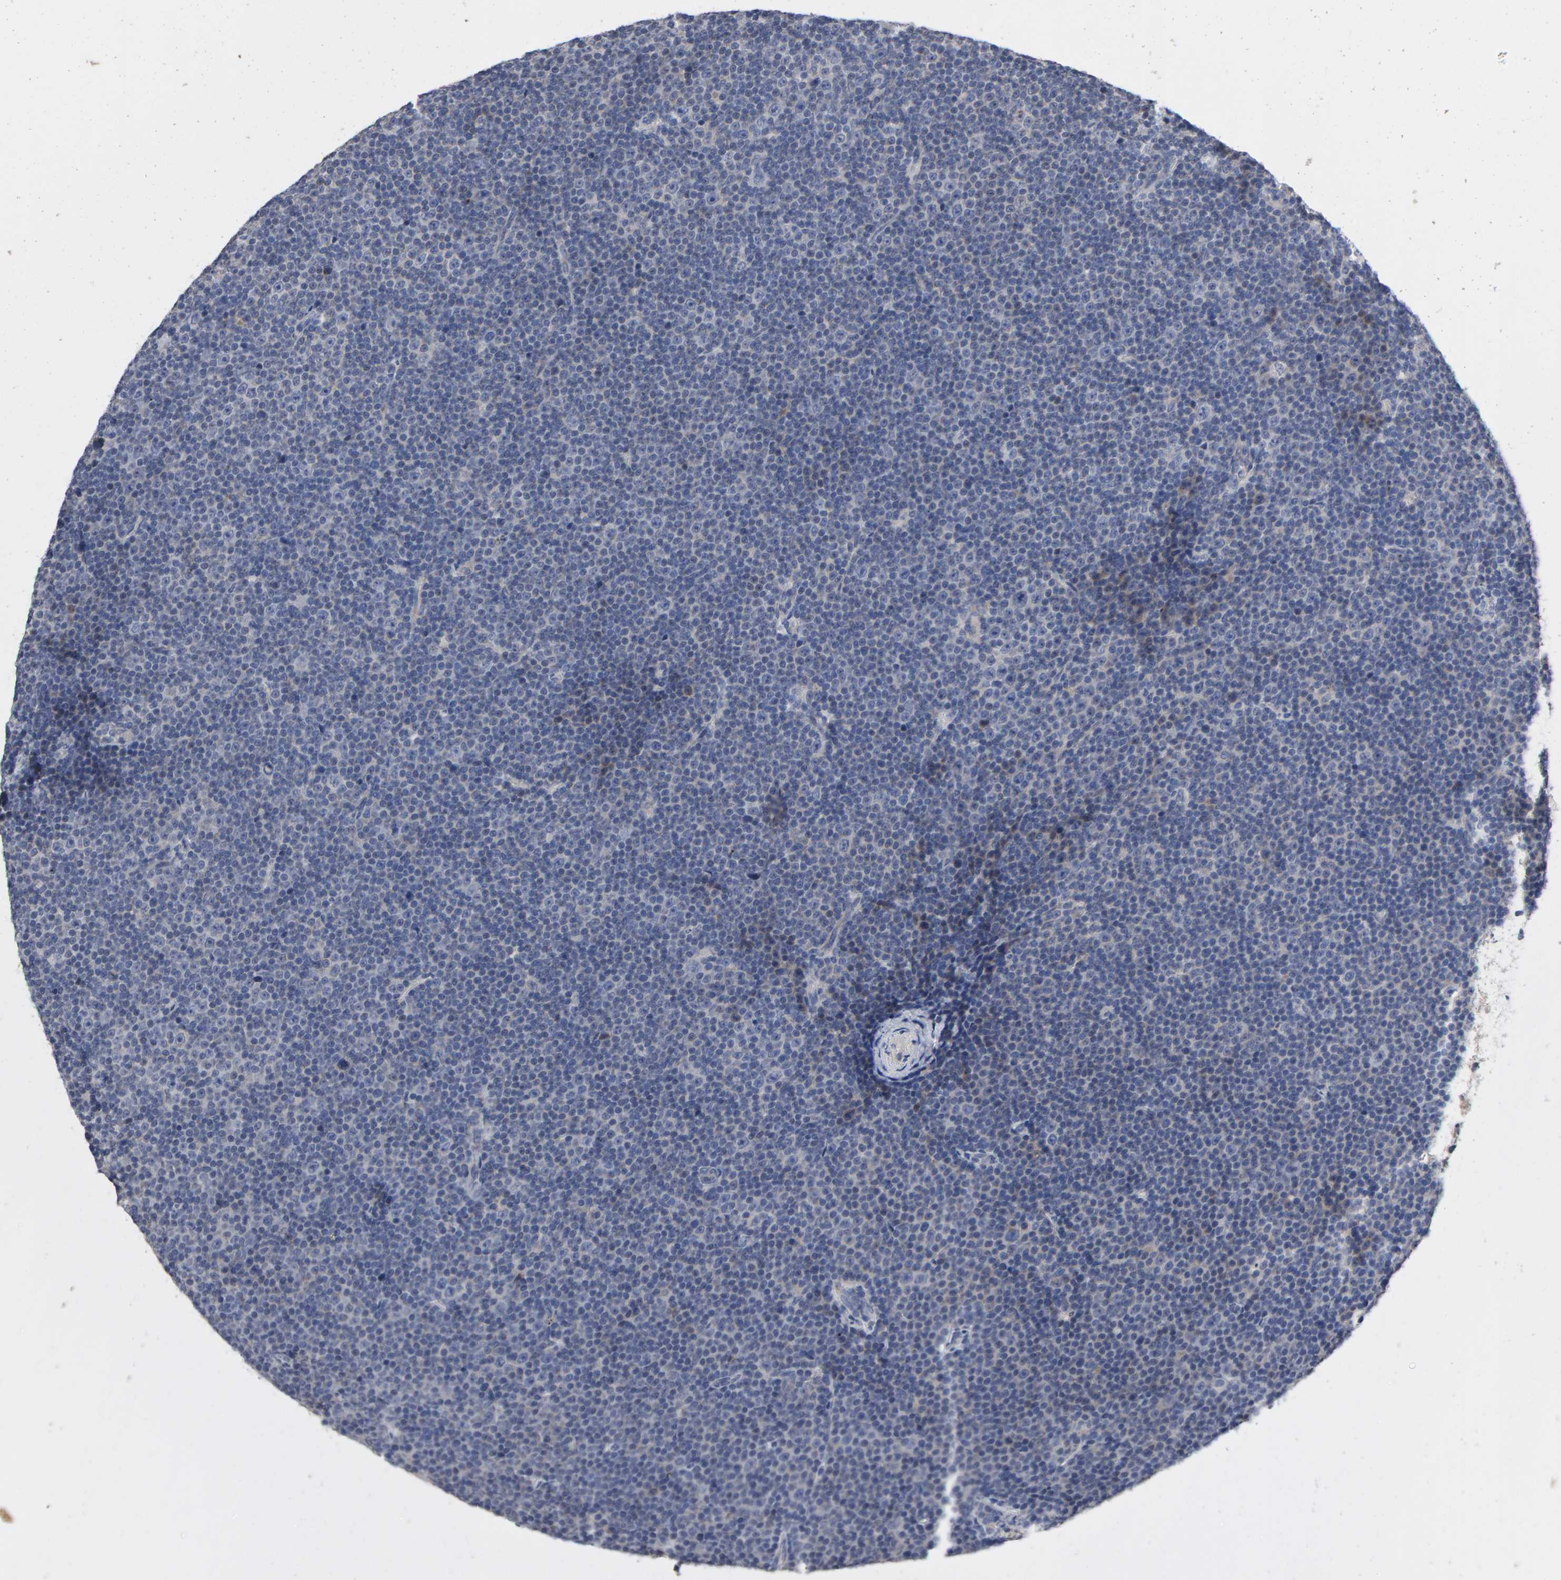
{"staining": {"intensity": "weak", "quantity": "<25%", "location": "cytoplasmic/membranous"}, "tissue": "lymphoma", "cell_type": "Tumor cells", "image_type": "cancer", "snomed": [{"axis": "morphology", "description": "Malignant lymphoma, non-Hodgkin's type, Low grade"}, {"axis": "topography", "description": "Lymph node"}], "caption": "This is a photomicrograph of immunohistochemistry (IHC) staining of malignant lymphoma, non-Hodgkin's type (low-grade), which shows no expression in tumor cells. (DAB IHC, high magnification).", "gene": "CCDC134", "patient": {"sex": "female", "age": 67}}